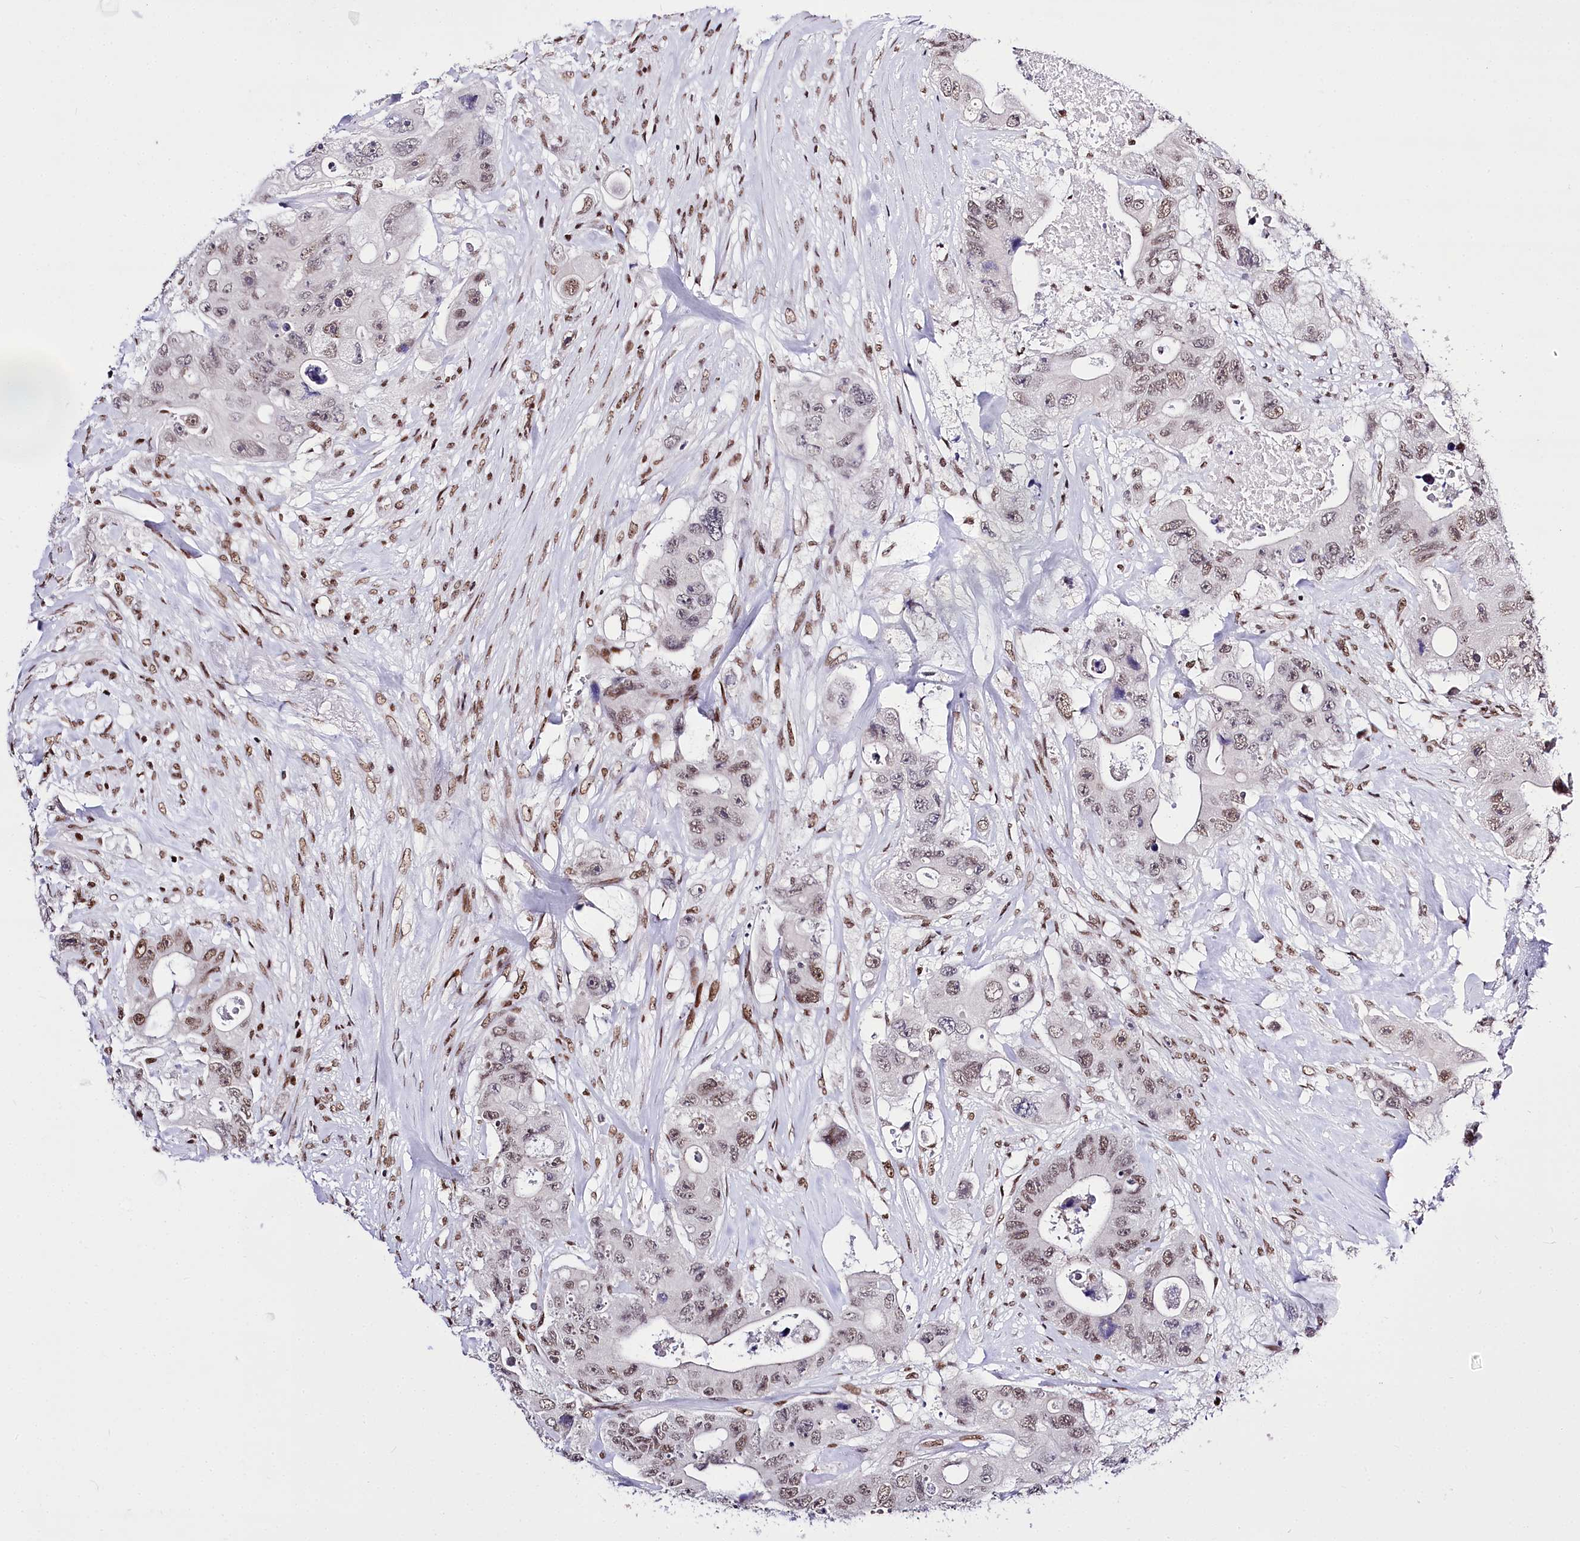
{"staining": {"intensity": "weak", "quantity": "<25%", "location": "nuclear"}, "tissue": "colorectal cancer", "cell_type": "Tumor cells", "image_type": "cancer", "snomed": [{"axis": "morphology", "description": "Adenocarcinoma, NOS"}, {"axis": "topography", "description": "Colon"}], "caption": "The immunohistochemistry image has no significant staining in tumor cells of colorectal cancer tissue.", "gene": "POU4F3", "patient": {"sex": "female", "age": 46}}